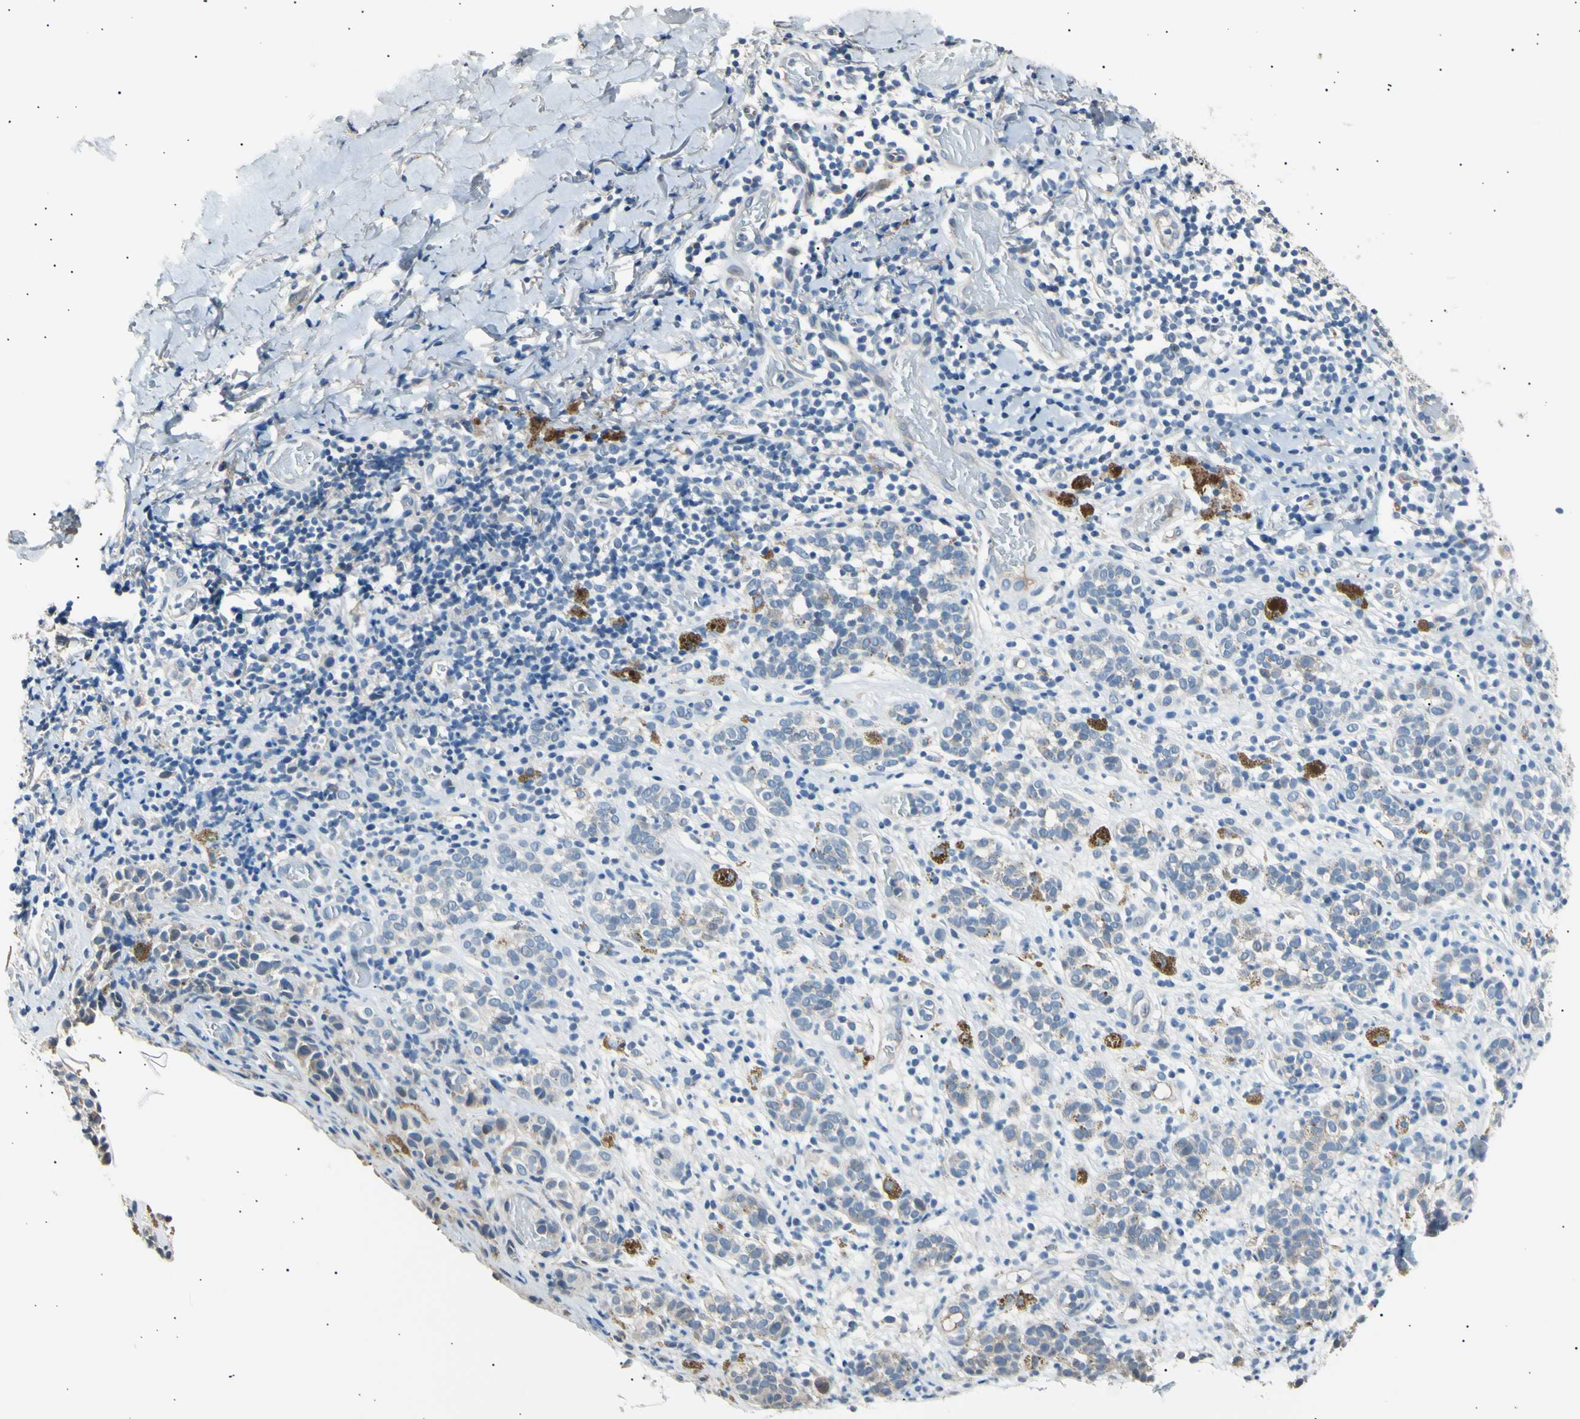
{"staining": {"intensity": "negative", "quantity": "none", "location": "none"}, "tissue": "melanoma", "cell_type": "Tumor cells", "image_type": "cancer", "snomed": [{"axis": "morphology", "description": "Malignant melanoma, NOS"}, {"axis": "topography", "description": "Skin"}], "caption": "High power microscopy histopathology image of an IHC micrograph of melanoma, revealing no significant expression in tumor cells. The staining is performed using DAB (3,3'-diaminobenzidine) brown chromogen with nuclei counter-stained in using hematoxylin.", "gene": "LDLR", "patient": {"sex": "male", "age": 64}}